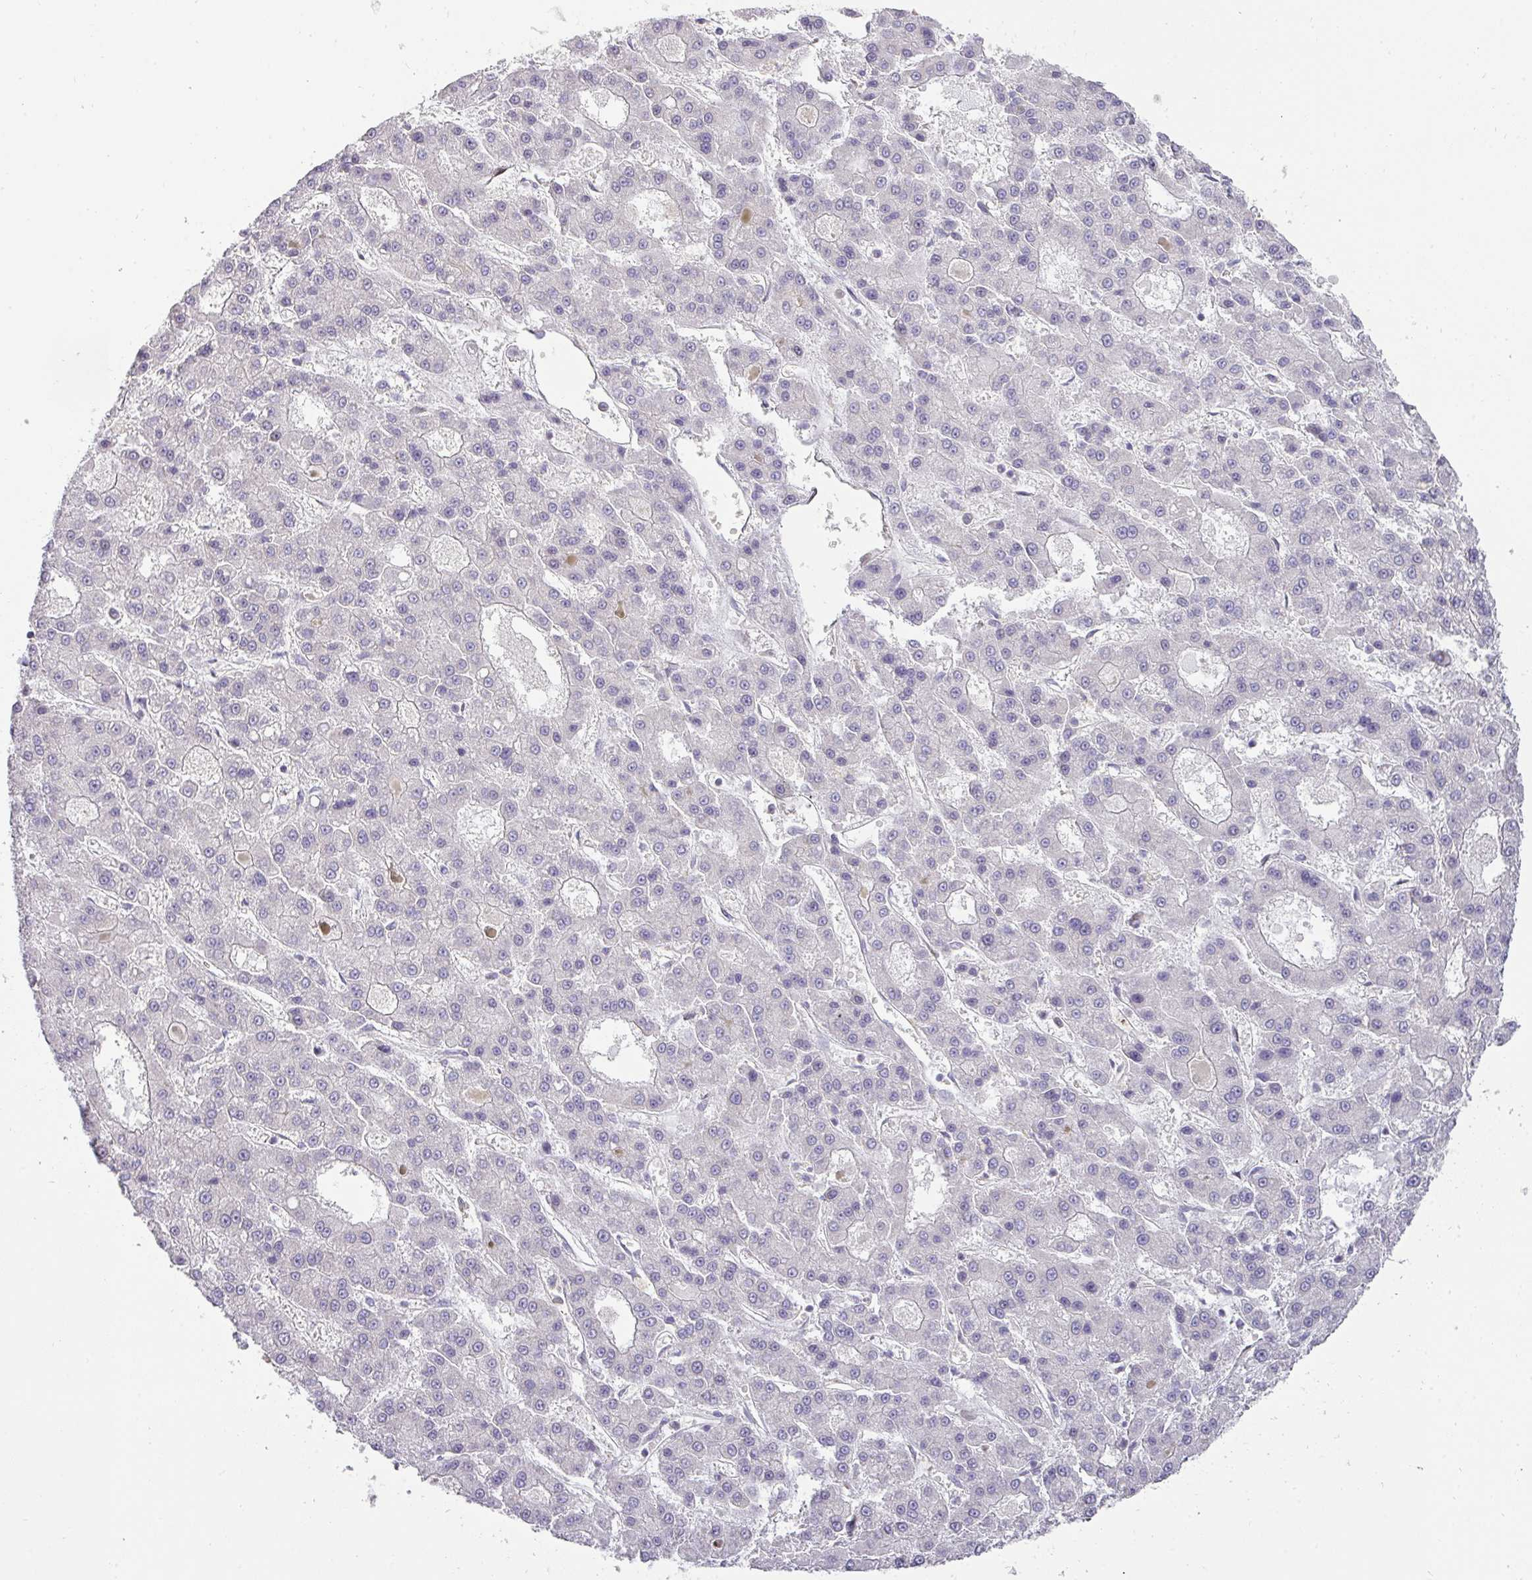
{"staining": {"intensity": "negative", "quantity": "none", "location": "none"}, "tissue": "liver cancer", "cell_type": "Tumor cells", "image_type": "cancer", "snomed": [{"axis": "morphology", "description": "Carcinoma, Hepatocellular, NOS"}, {"axis": "topography", "description": "Liver"}], "caption": "This micrograph is of liver hepatocellular carcinoma stained with immunohistochemistry to label a protein in brown with the nuclei are counter-stained blue. There is no positivity in tumor cells.", "gene": "ZNF211", "patient": {"sex": "male", "age": 70}}